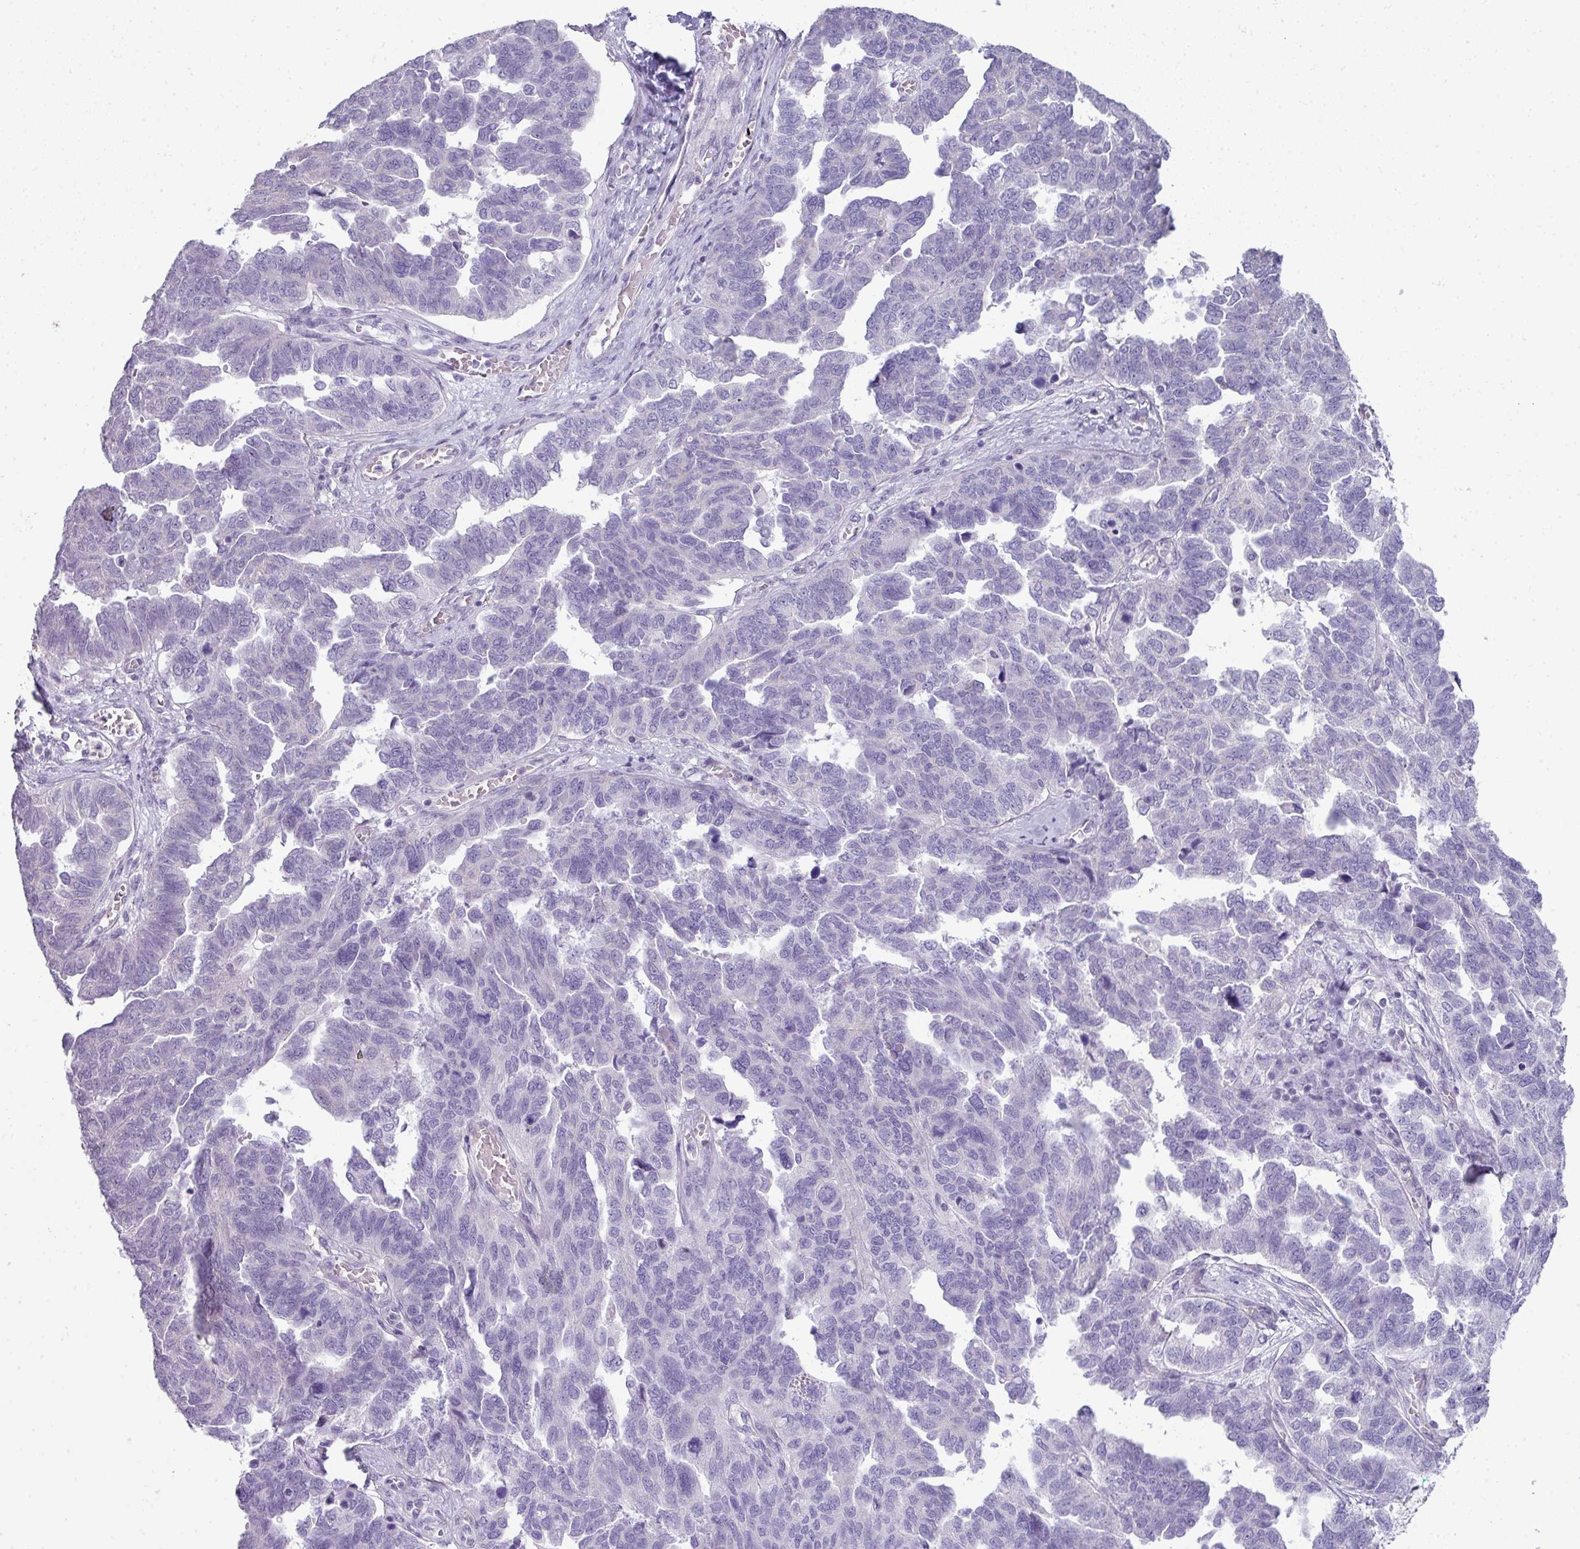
{"staining": {"intensity": "negative", "quantity": "none", "location": "none"}, "tissue": "ovarian cancer", "cell_type": "Tumor cells", "image_type": "cancer", "snomed": [{"axis": "morphology", "description": "Cystadenocarcinoma, serous, NOS"}, {"axis": "topography", "description": "Ovary"}], "caption": "DAB immunohistochemical staining of human ovarian serous cystadenocarcinoma shows no significant positivity in tumor cells.", "gene": "STAT5A", "patient": {"sex": "female", "age": 64}}